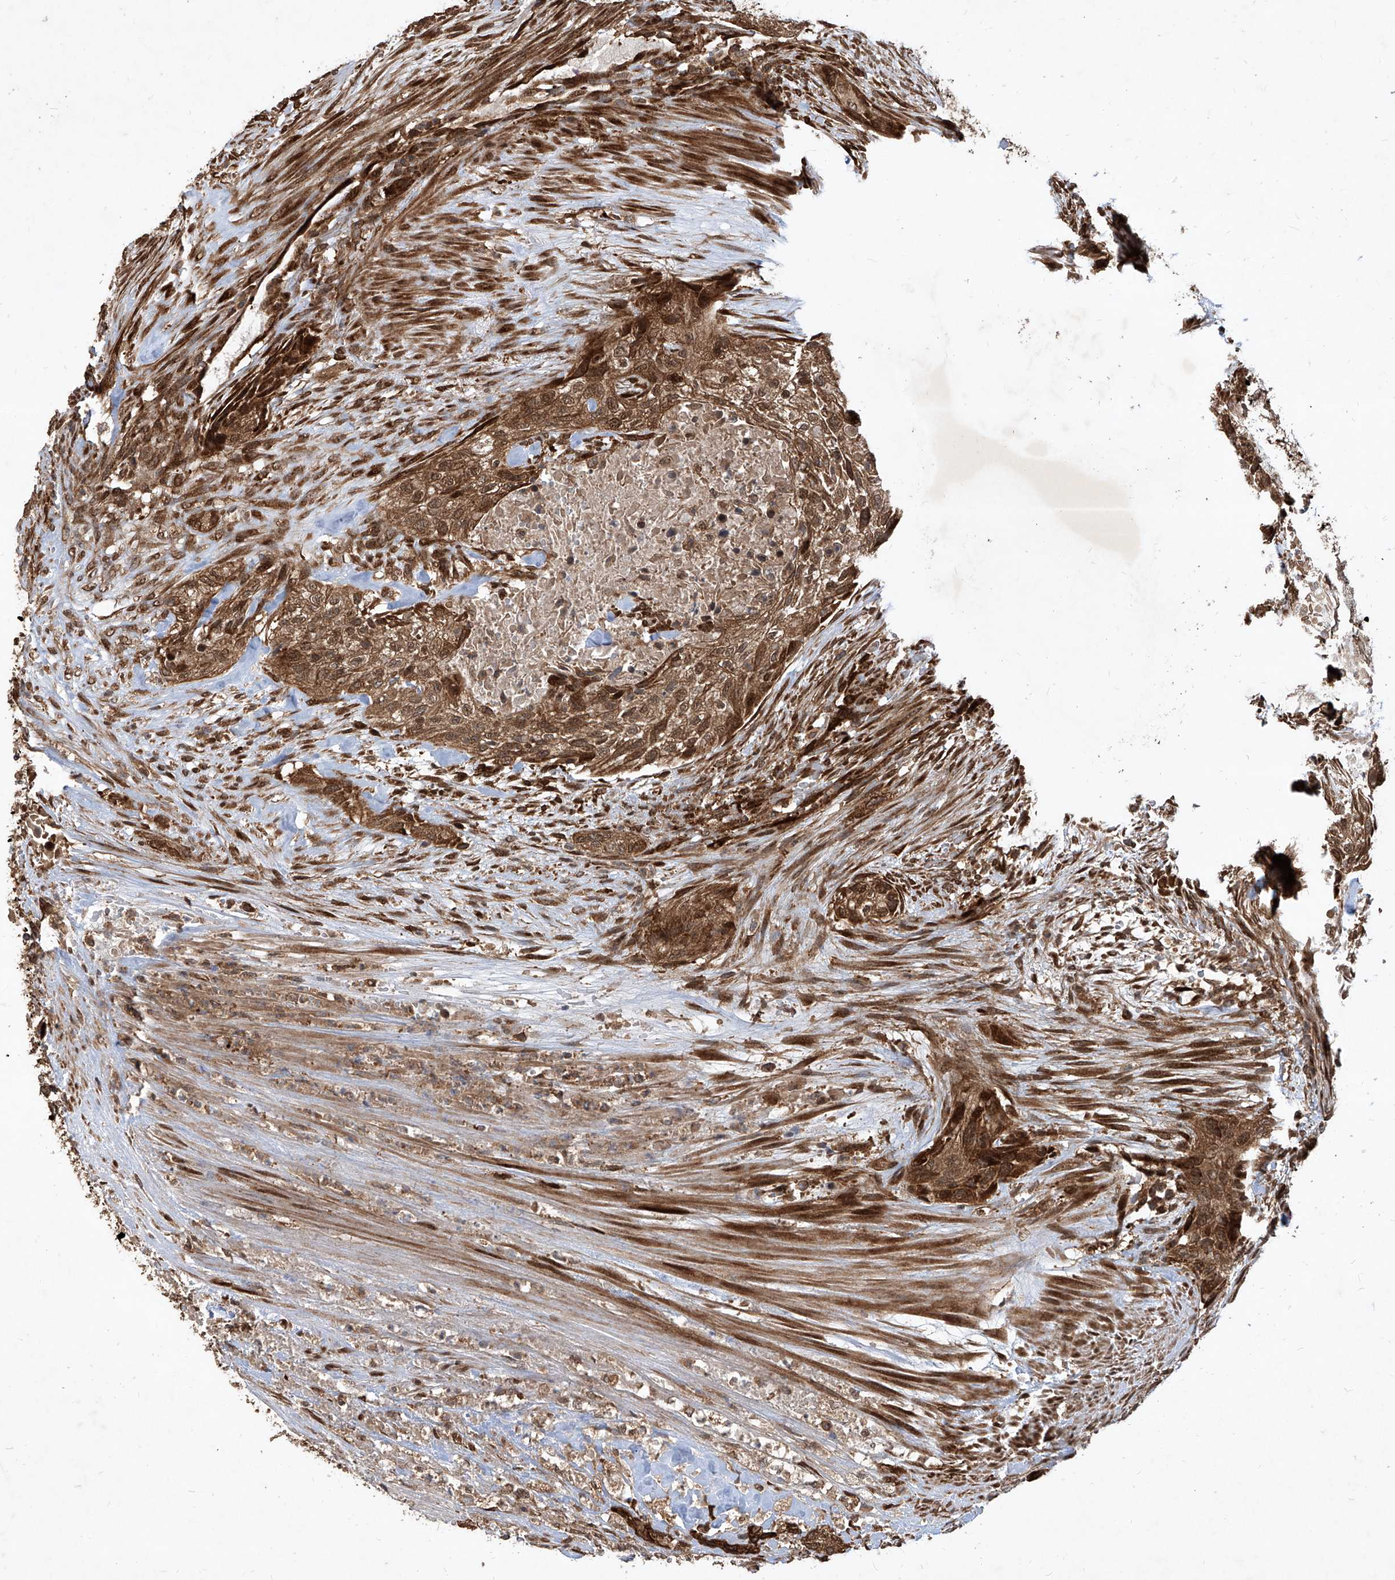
{"staining": {"intensity": "moderate", "quantity": ">75%", "location": "cytoplasmic/membranous,nuclear"}, "tissue": "urothelial cancer", "cell_type": "Tumor cells", "image_type": "cancer", "snomed": [{"axis": "morphology", "description": "Urothelial carcinoma, High grade"}, {"axis": "topography", "description": "Urinary bladder"}], "caption": "There is medium levels of moderate cytoplasmic/membranous and nuclear positivity in tumor cells of urothelial cancer, as demonstrated by immunohistochemical staining (brown color).", "gene": "MAGED2", "patient": {"sex": "male", "age": 35}}